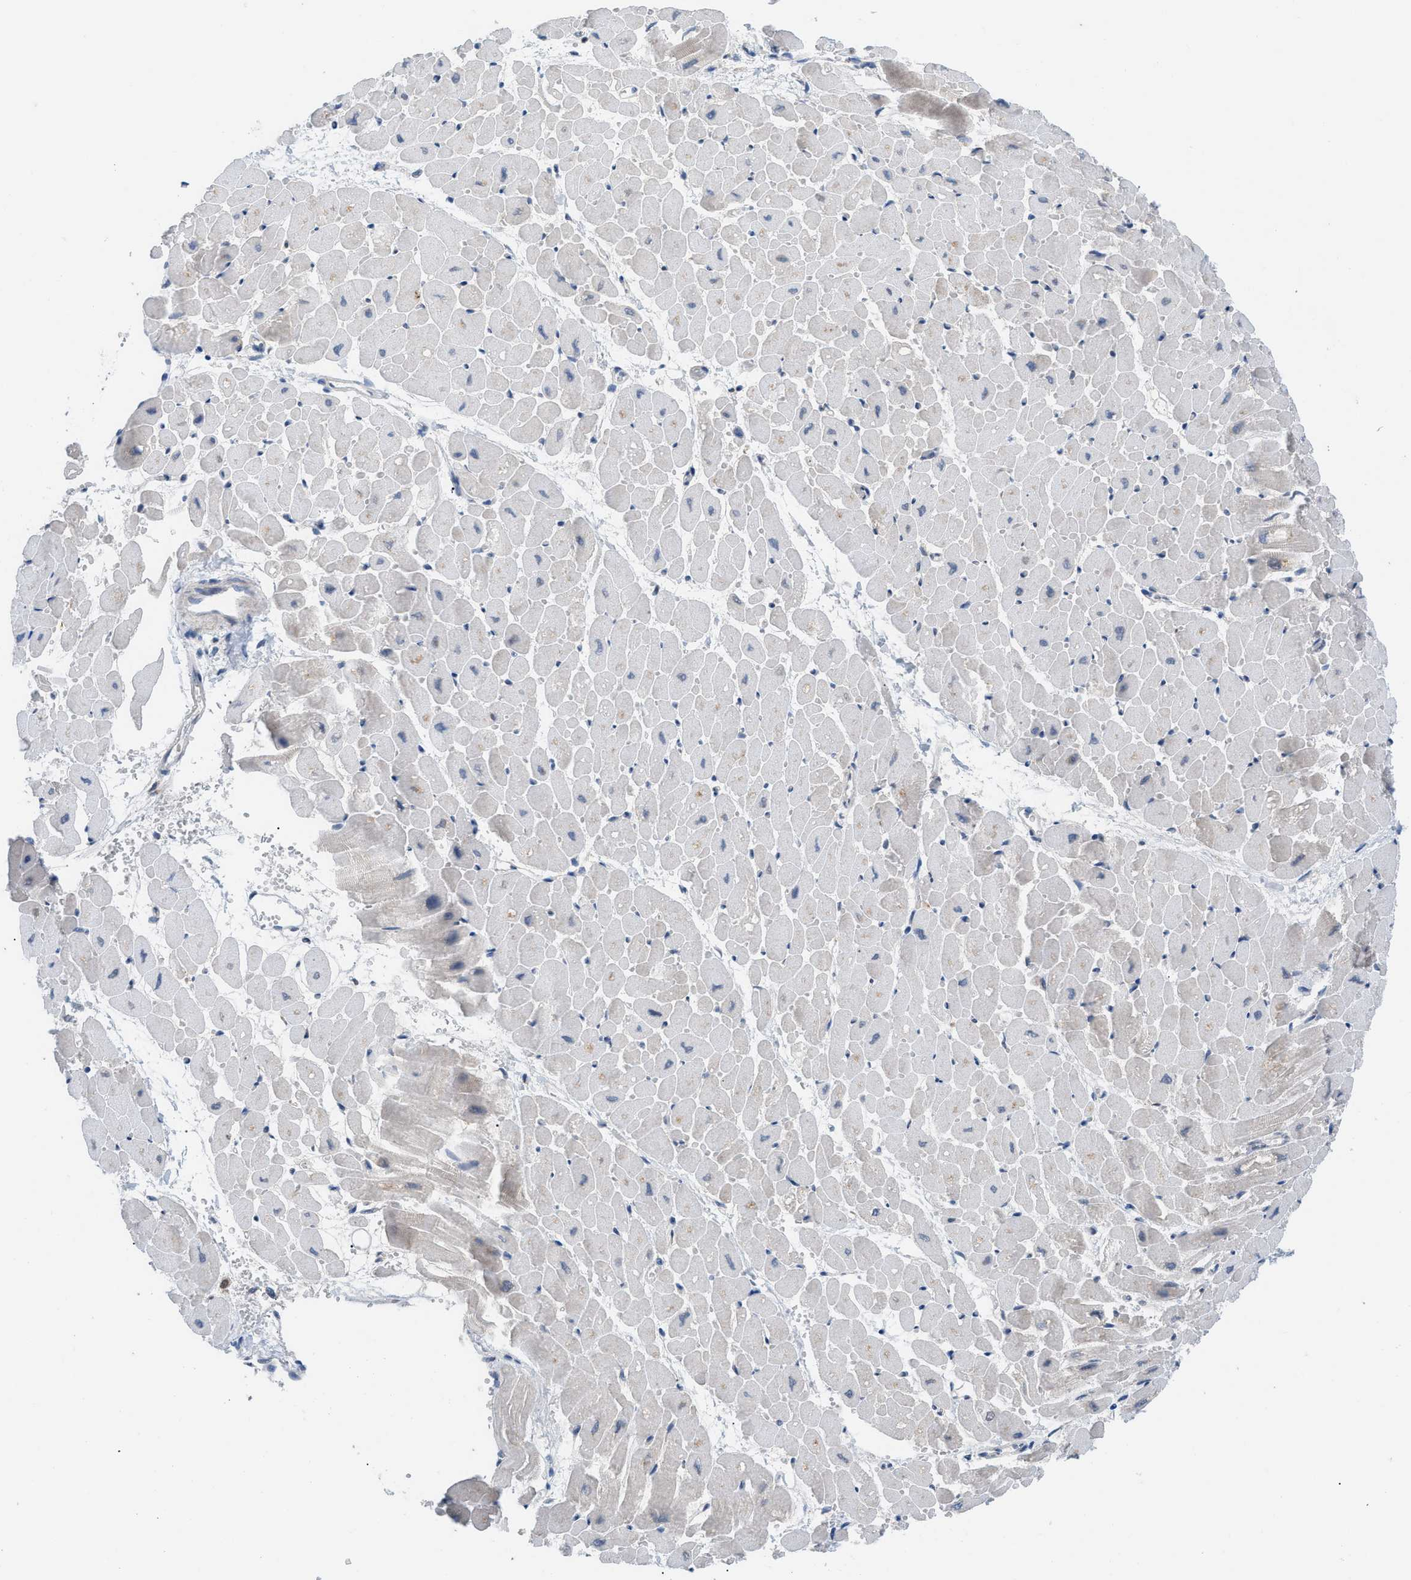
{"staining": {"intensity": "moderate", "quantity": "25%-75%", "location": "cytoplasmic/membranous"}, "tissue": "heart muscle", "cell_type": "Cardiomyocytes", "image_type": "normal", "snomed": [{"axis": "morphology", "description": "Normal tissue, NOS"}, {"axis": "topography", "description": "Heart"}], "caption": "A high-resolution image shows immunohistochemistry (IHC) staining of benign heart muscle, which shows moderate cytoplasmic/membranous expression in about 25%-75% of cardiomyocytes.", "gene": "HPX", "patient": {"sex": "male", "age": 45}}